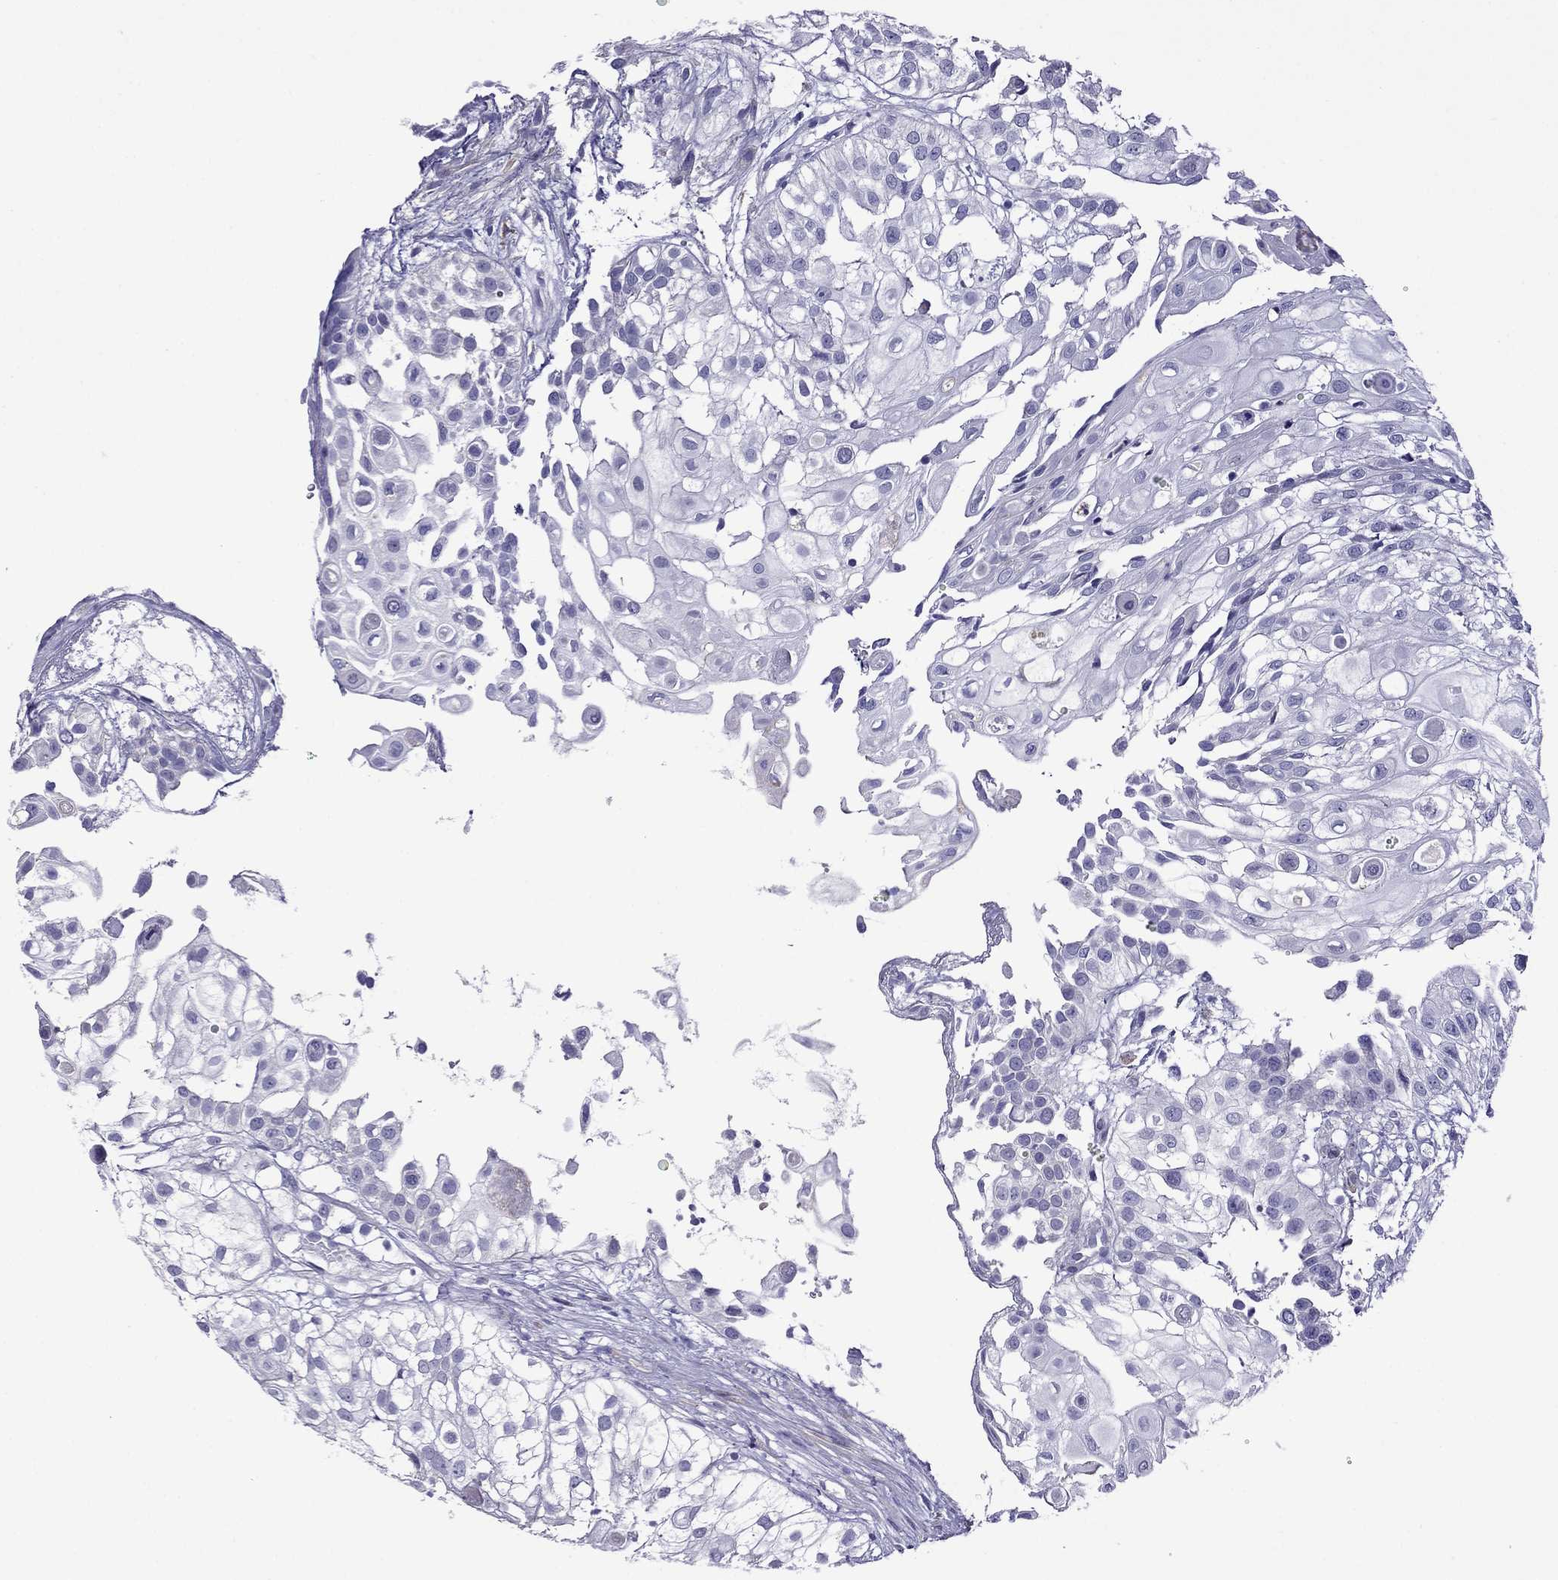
{"staining": {"intensity": "negative", "quantity": "none", "location": "none"}, "tissue": "urothelial cancer", "cell_type": "Tumor cells", "image_type": "cancer", "snomed": [{"axis": "morphology", "description": "Urothelial carcinoma, High grade"}, {"axis": "topography", "description": "Urinary bladder"}], "caption": "Image shows no significant protein staining in tumor cells of high-grade urothelial carcinoma. The staining was performed using DAB to visualize the protein expression in brown, while the nuclei were stained in blue with hematoxylin (Magnification: 20x).", "gene": "STAR", "patient": {"sex": "female", "age": 79}}